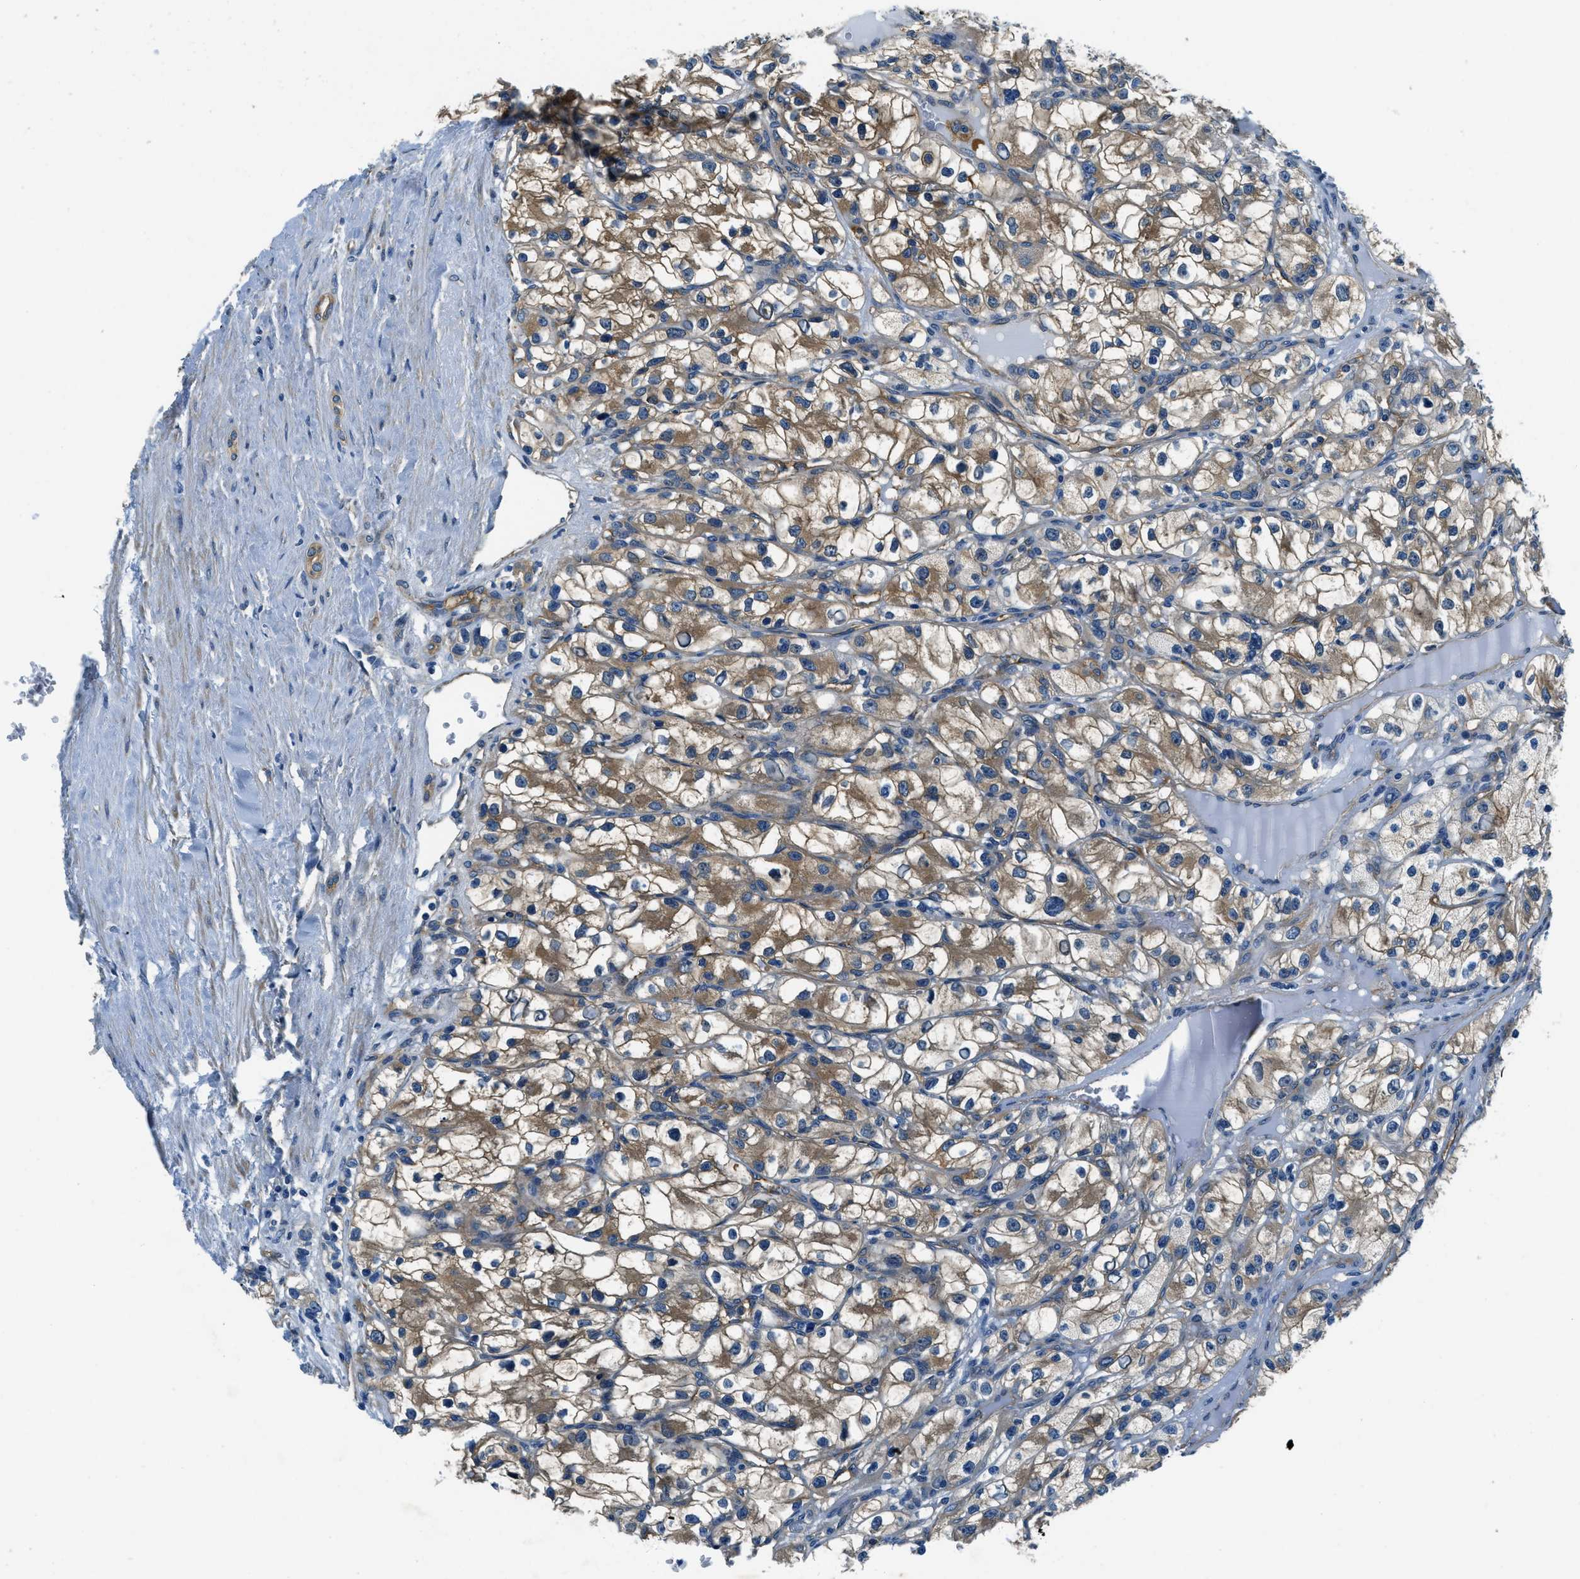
{"staining": {"intensity": "moderate", "quantity": "25%-75%", "location": "cytoplasmic/membranous"}, "tissue": "renal cancer", "cell_type": "Tumor cells", "image_type": "cancer", "snomed": [{"axis": "morphology", "description": "Adenocarcinoma, NOS"}, {"axis": "topography", "description": "Kidney"}], "caption": "The immunohistochemical stain highlights moderate cytoplasmic/membranous staining in tumor cells of adenocarcinoma (renal) tissue.", "gene": "TWF1", "patient": {"sex": "female", "age": 57}}